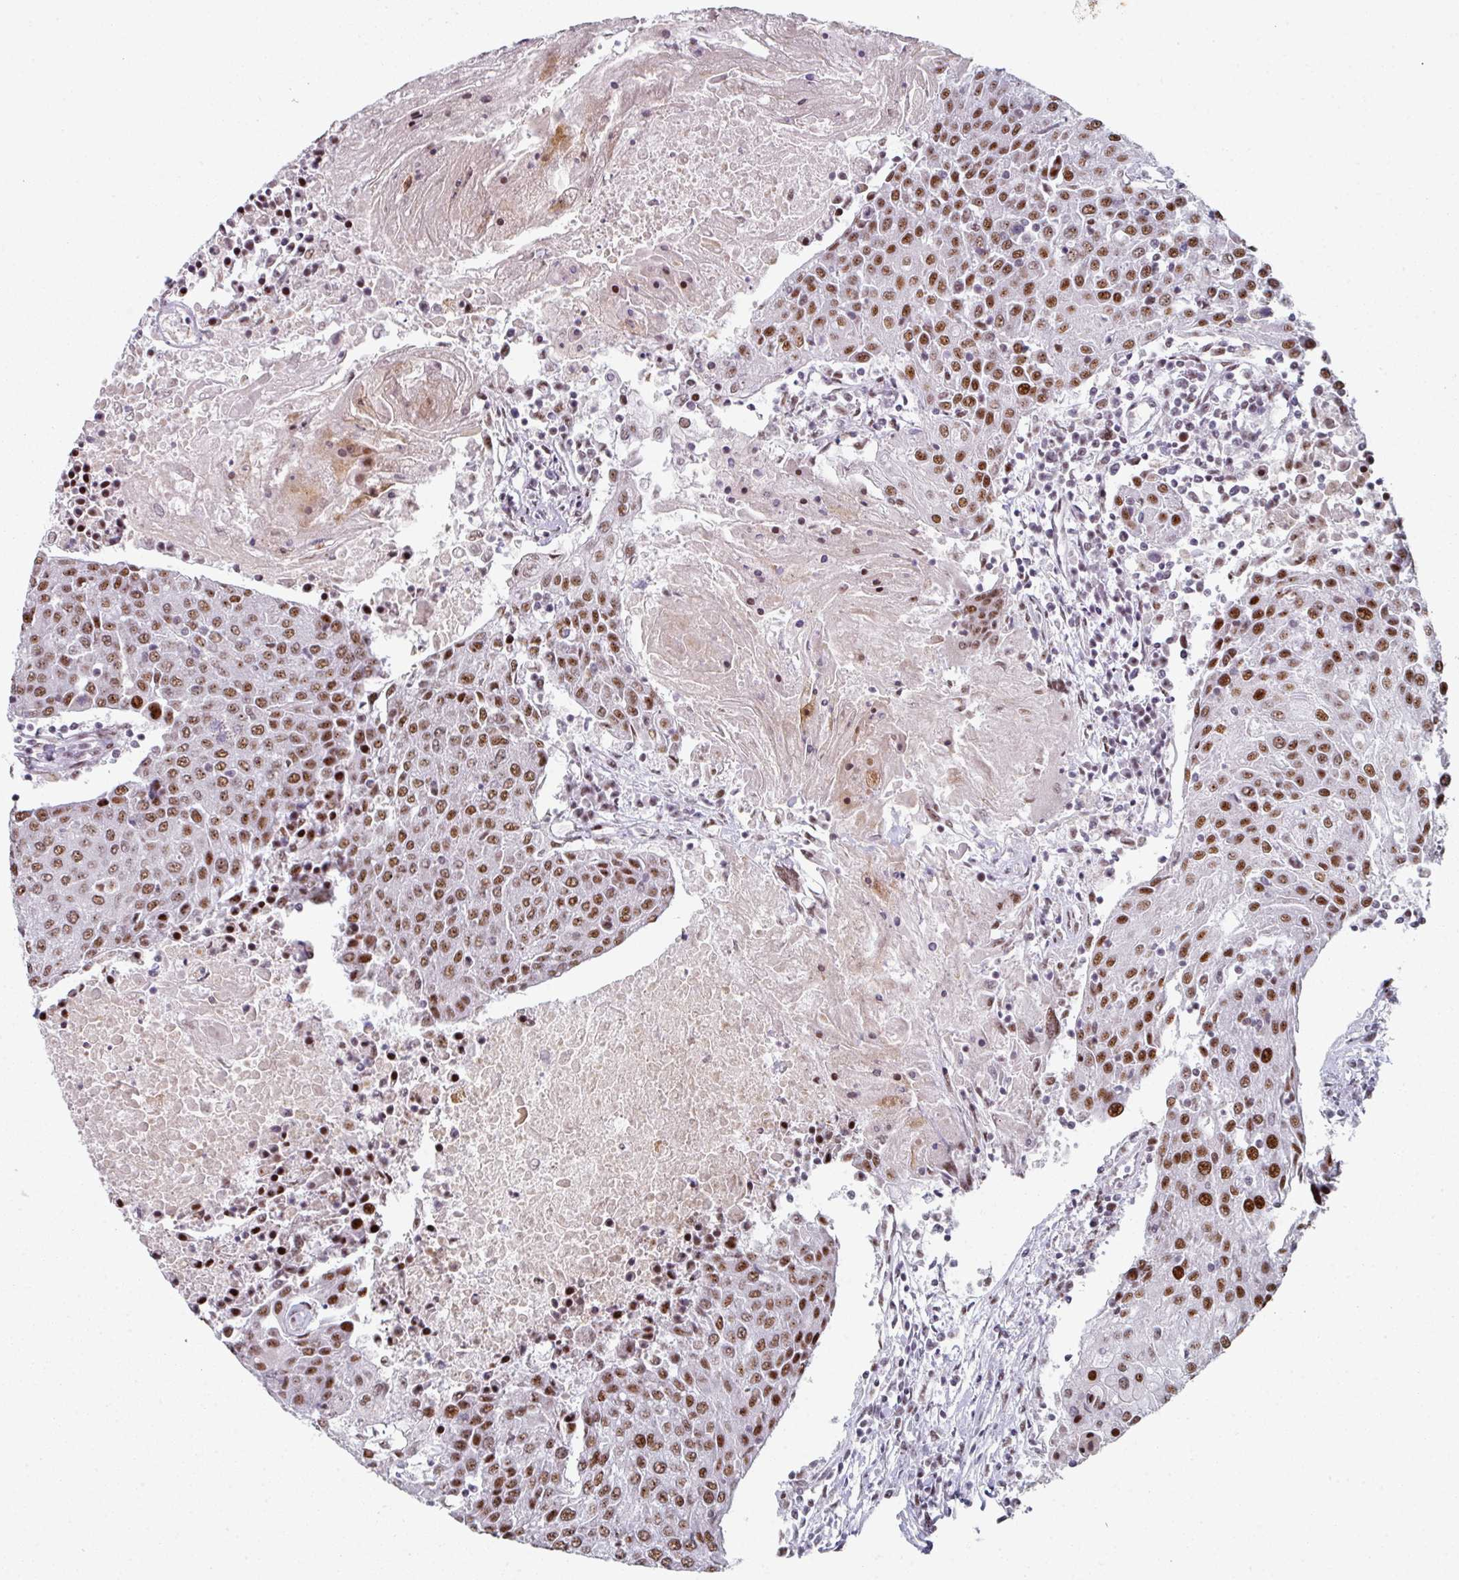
{"staining": {"intensity": "moderate", "quantity": ">75%", "location": "nuclear"}, "tissue": "urothelial cancer", "cell_type": "Tumor cells", "image_type": "cancer", "snomed": [{"axis": "morphology", "description": "Urothelial carcinoma, High grade"}, {"axis": "topography", "description": "Urinary bladder"}], "caption": "An immunohistochemistry micrograph of tumor tissue is shown. Protein staining in brown highlights moderate nuclear positivity in urothelial cancer within tumor cells.", "gene": "SF3B5", "patient": {"sex": "female", "age": 85}}